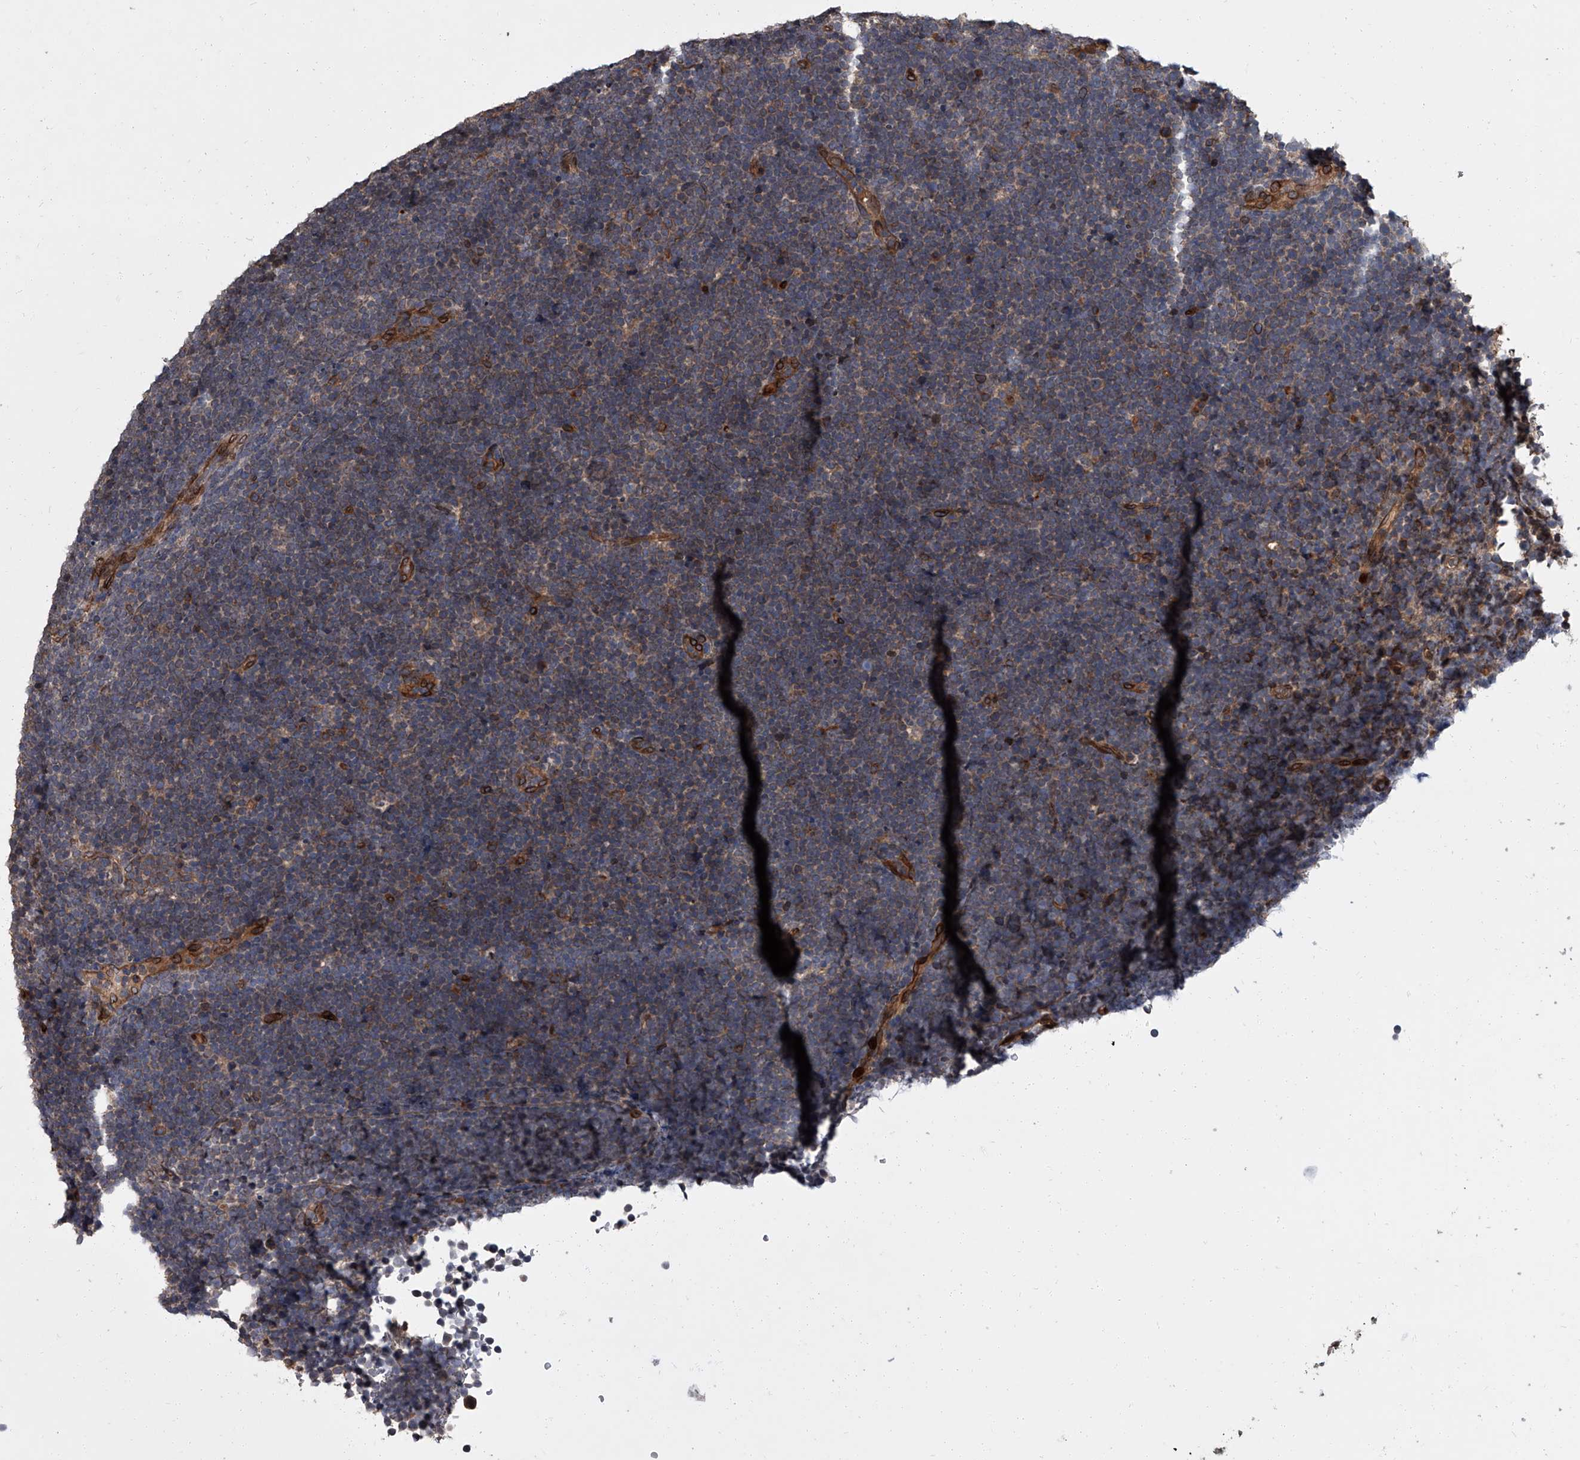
{"staining": {"intensity": "negative", "quantity": "none", "location": "none"}, "tissue": "lymphoma", "cell_type": "Tumor cells", "image_type": "cancer", "snomed": [{"axis": "morphology", "description": "Malignant lymphoma, non-Hodgkin's type, High grade"}, {"axis": "topography", "description": "Lymph node"}], "caption": "High-grade malignant lymphoma, non-Hodgkin's type was stained to show a protein in brown. There is no significant expression in tumor cells. (DAB (3,3'-diaminobenzidine) immunohistochemistry, high magnification).", "gene": "LRRC8C", "patient": {"sex": "male", "age": 13}}